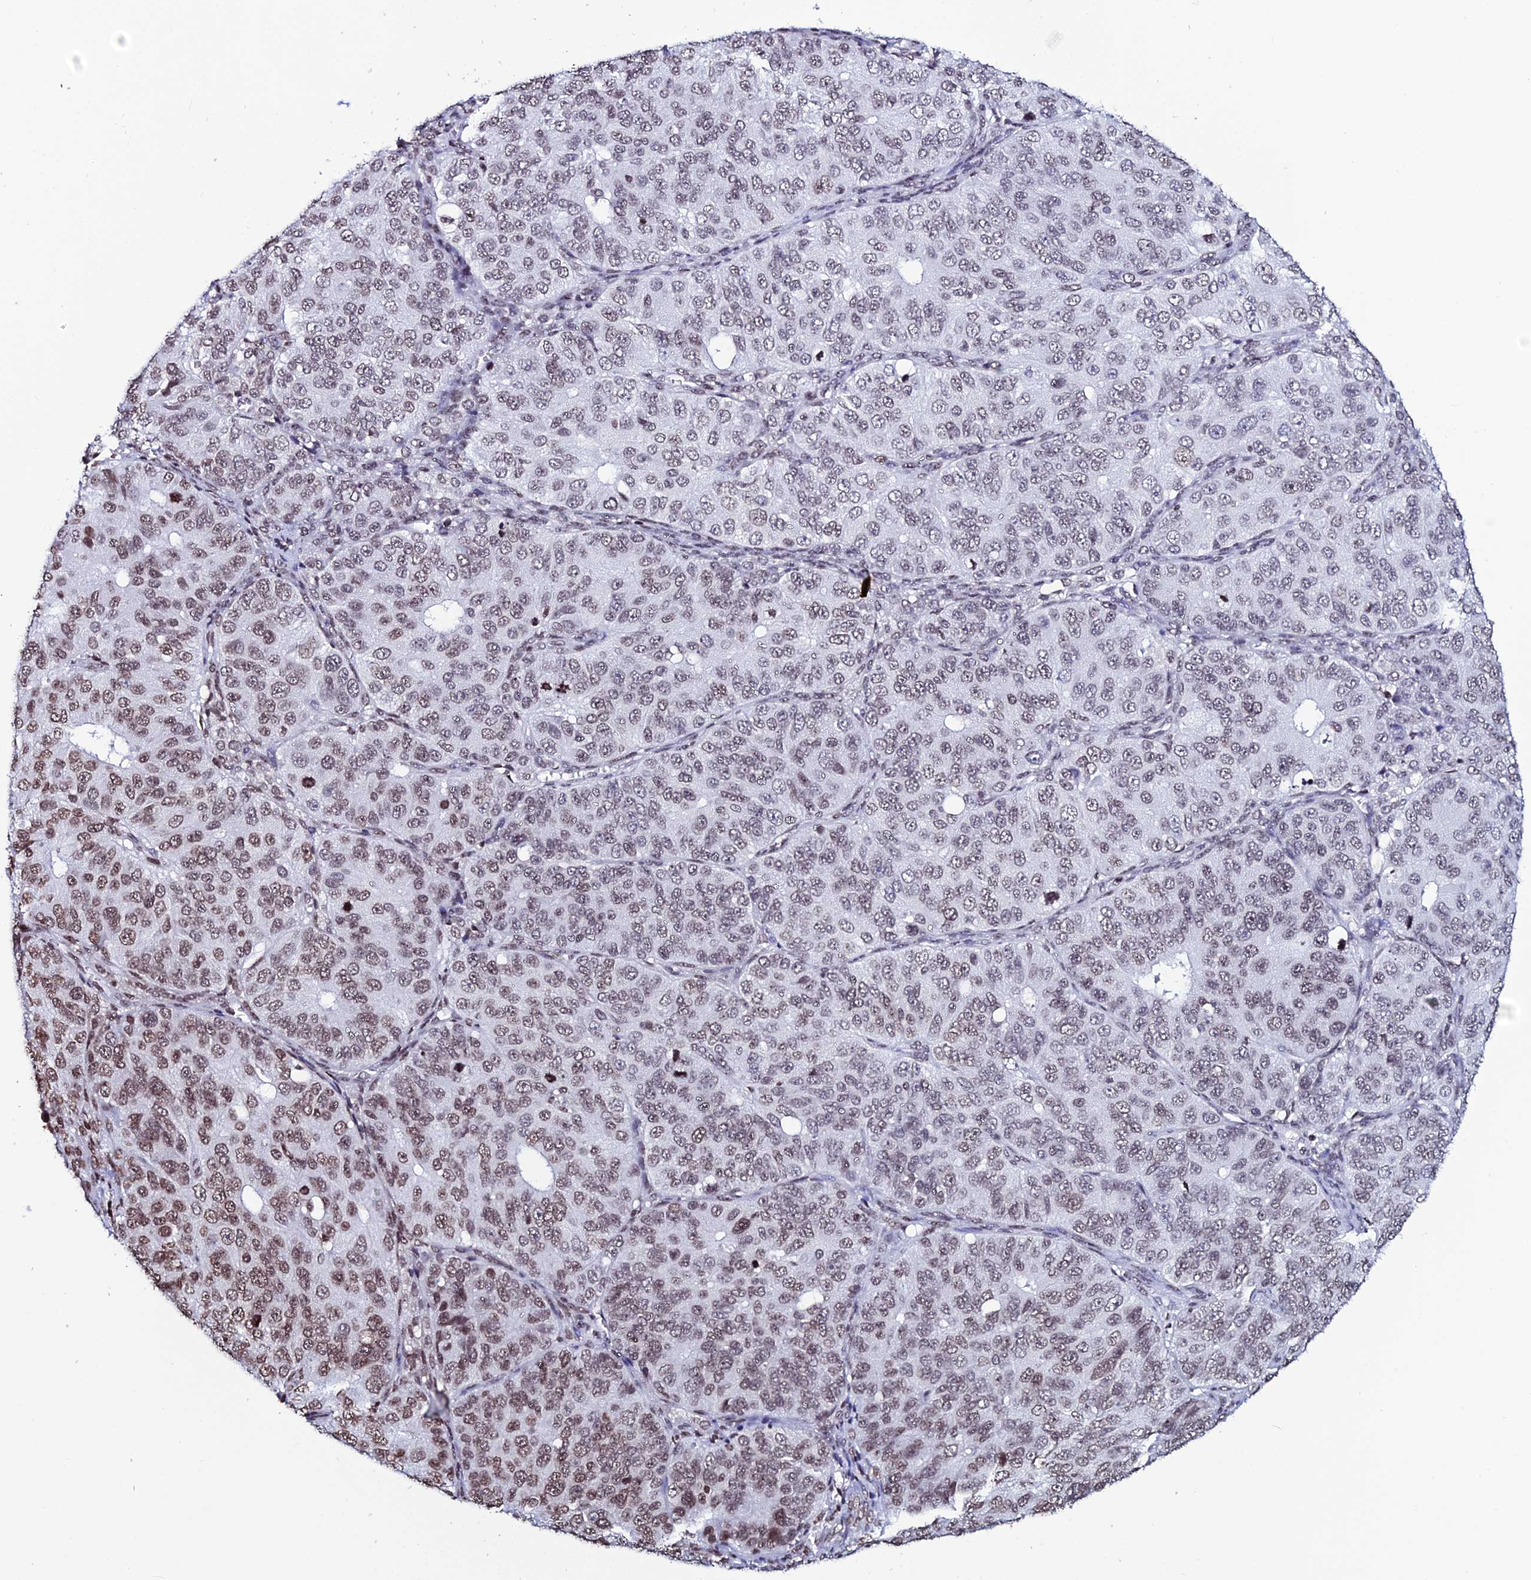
{"staining": {"intensity": "moderate", "quantity": "25%-75%", "location": "nuclear"}, "tissue": "ovarian cancer", "cell_type": "Tumor cells", "image_type": "cancer", "snomed": [{"axis": "morphology", "description": "Carcinoma, endometroid"}, {"axis": "topography", "description": "Ovary"}], "caption": "Immunohistochemistry (IHC) of human endometroid carcinoma (ovarian) demonstrates medium levels of moderate nuclear expression in about 25%-75% of tumor cells.", "gene": "MACROH2A2", "patient": {"sex": "female", "age": 51}}